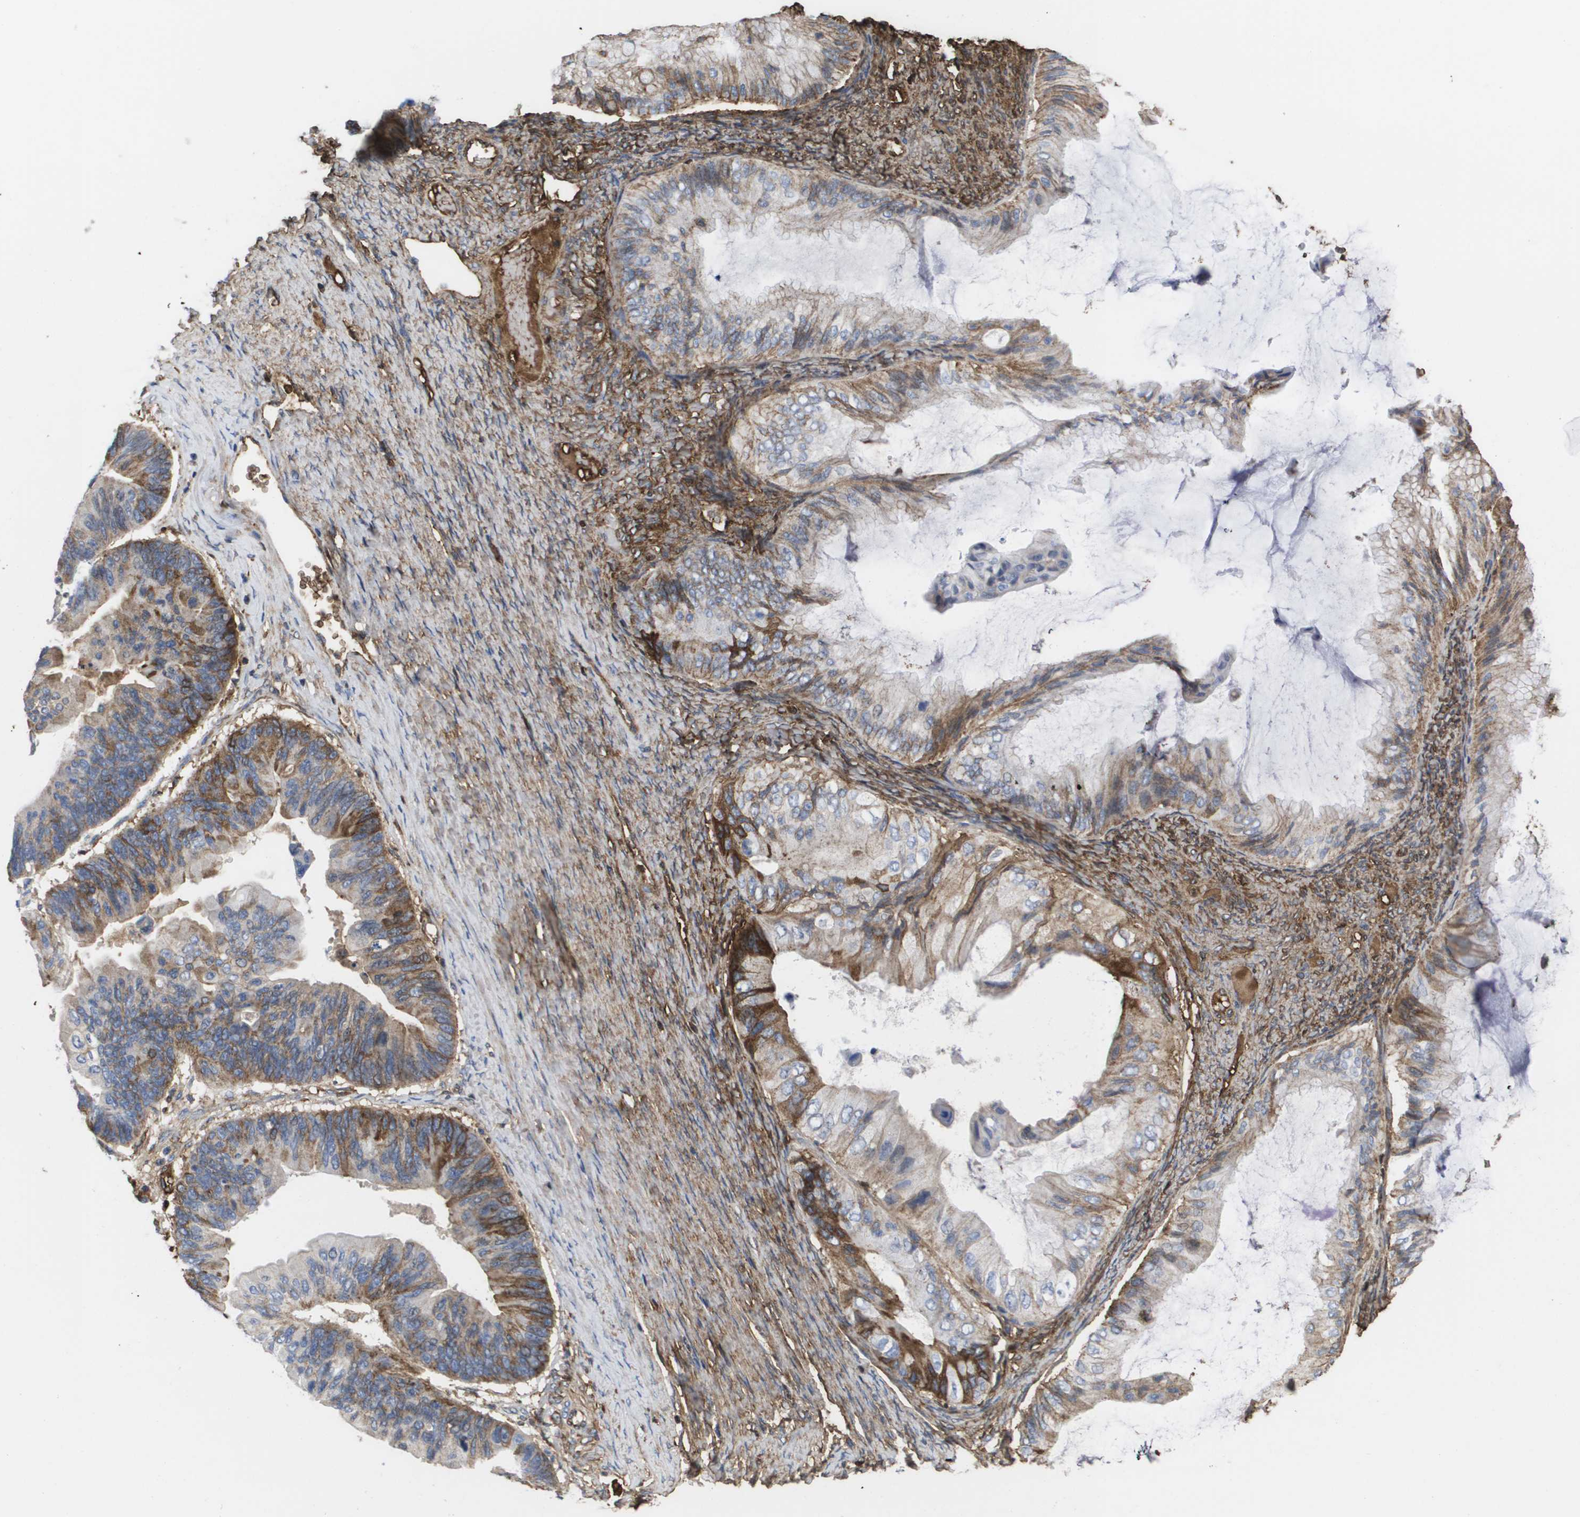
{"staining": {"intensity": "moderate", "quantity": ">75%", "location": "cytoplasmic/membranous"}, "tissue": "ovarian cancer", "cell_type": "Tumor cells", "image_type": "cancer", "snomed": [{"axis": "morphology", "description": "Cystadenocarcinoma, mucinous, NOS"}, {"axis": "topography", "description": "Ovary"}], "caption": "Ovarian cancer (mucinous cystadenocarcinoma) was stained to show a protein in brown. There is medium levels of moderate cytoplasmic/membranous staining in about >75% of tumor cells. The protein is shown in brown color, while the nuclei are stained blue.", "gene": "SERPINC1", "patient": {"sex": "female", "age": 61}}